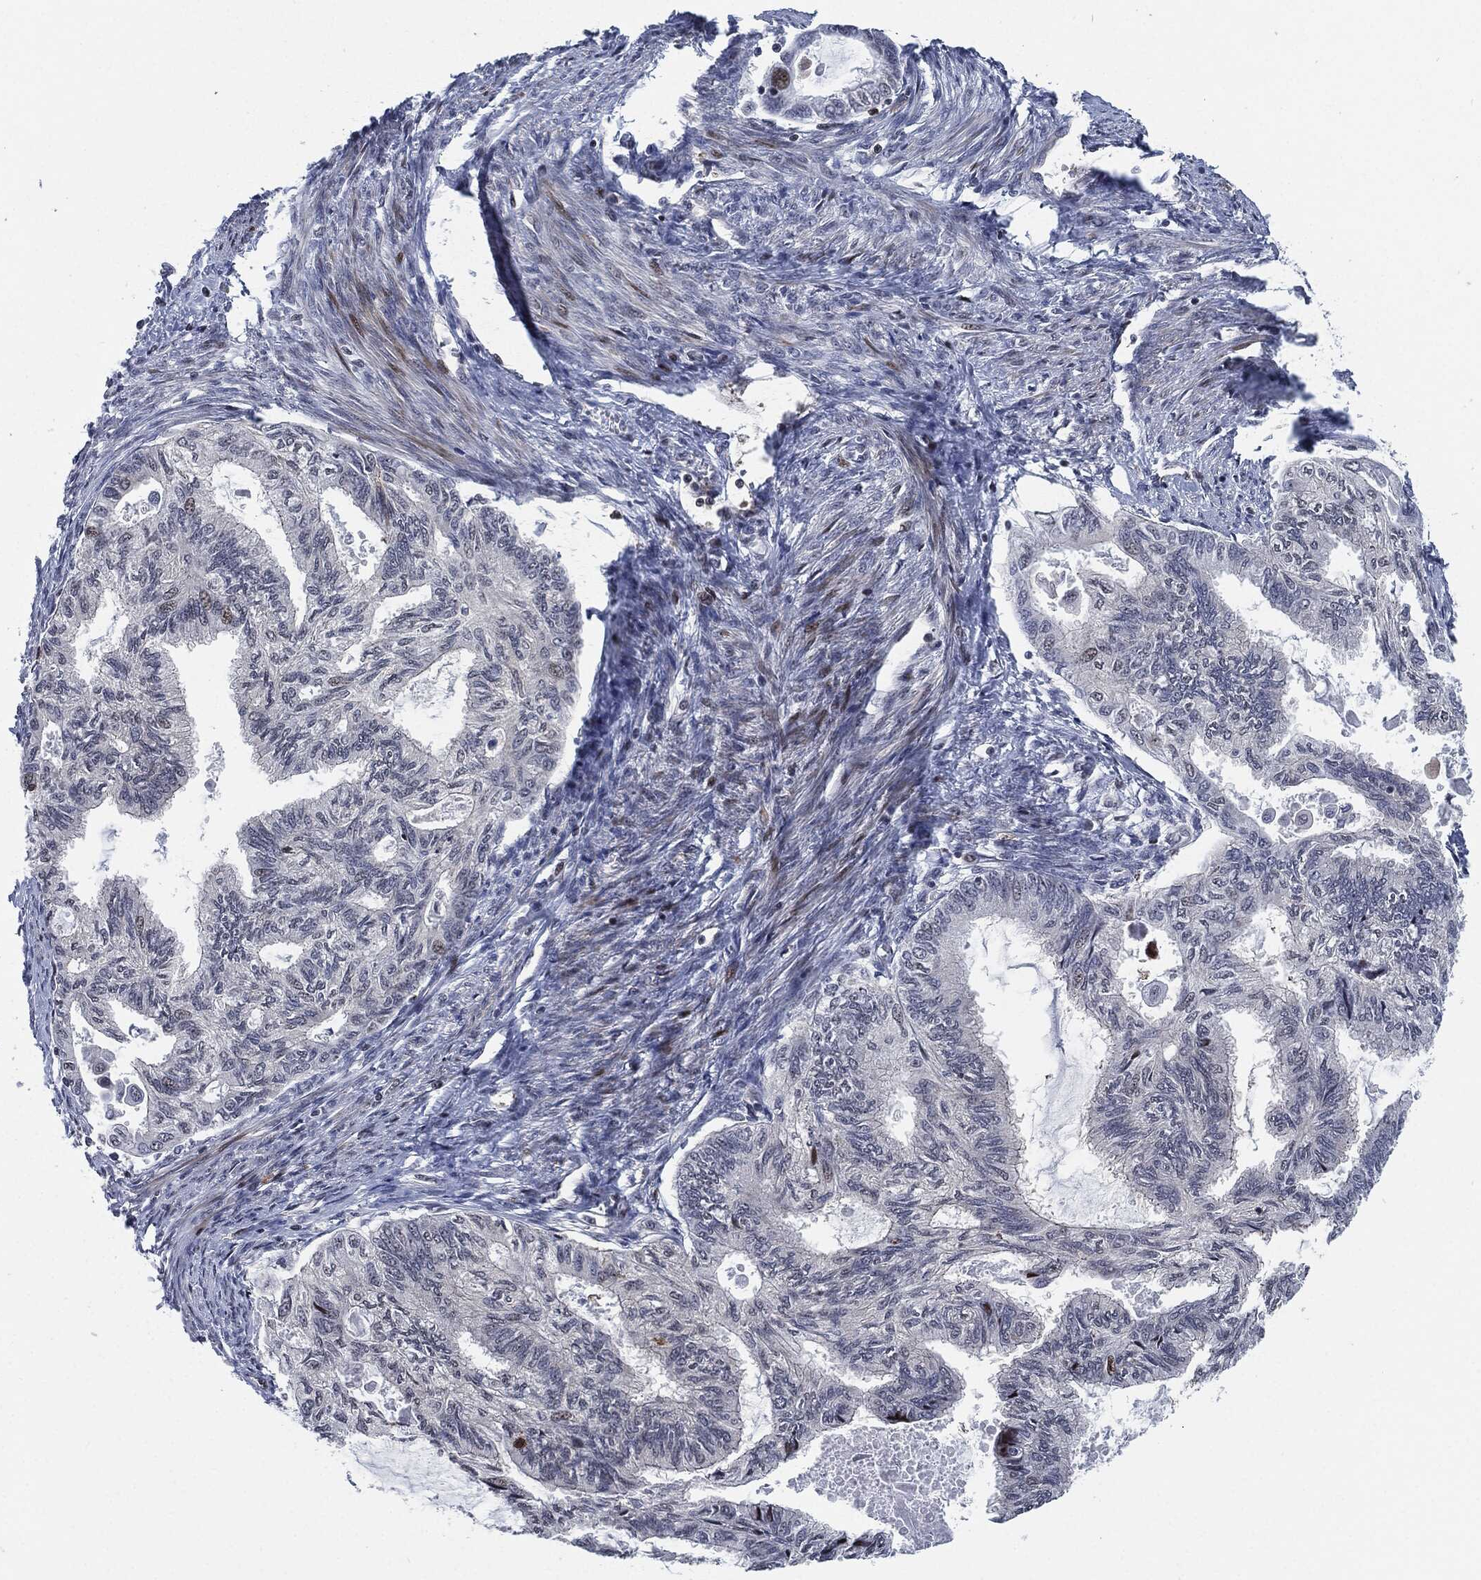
{"staining": {"intensity": "strong", "quantity": "<25%", "location": "nuclear"}, "tissue": "endometrial cancer", "cell_type": "Tumor cells", "image_type": "cancer", "snomed": [{"axis": "morphology", "description": "Adenocarcinoma, NOS"}, {"axis": "topography", "description": "Endometrium"}], "caption": "DAB immunohistochemical staining of human endometrial adenocarcinoma exhibits strong nuclear protein expression in approximately <25% of tumor cells. The protein is stained brown, and the nuclei are stained in blue (DAB IHC with brightfield microscopy, high magnification).", "gene": "AKT2", "patient": {"sex": "female", "age": 86}}